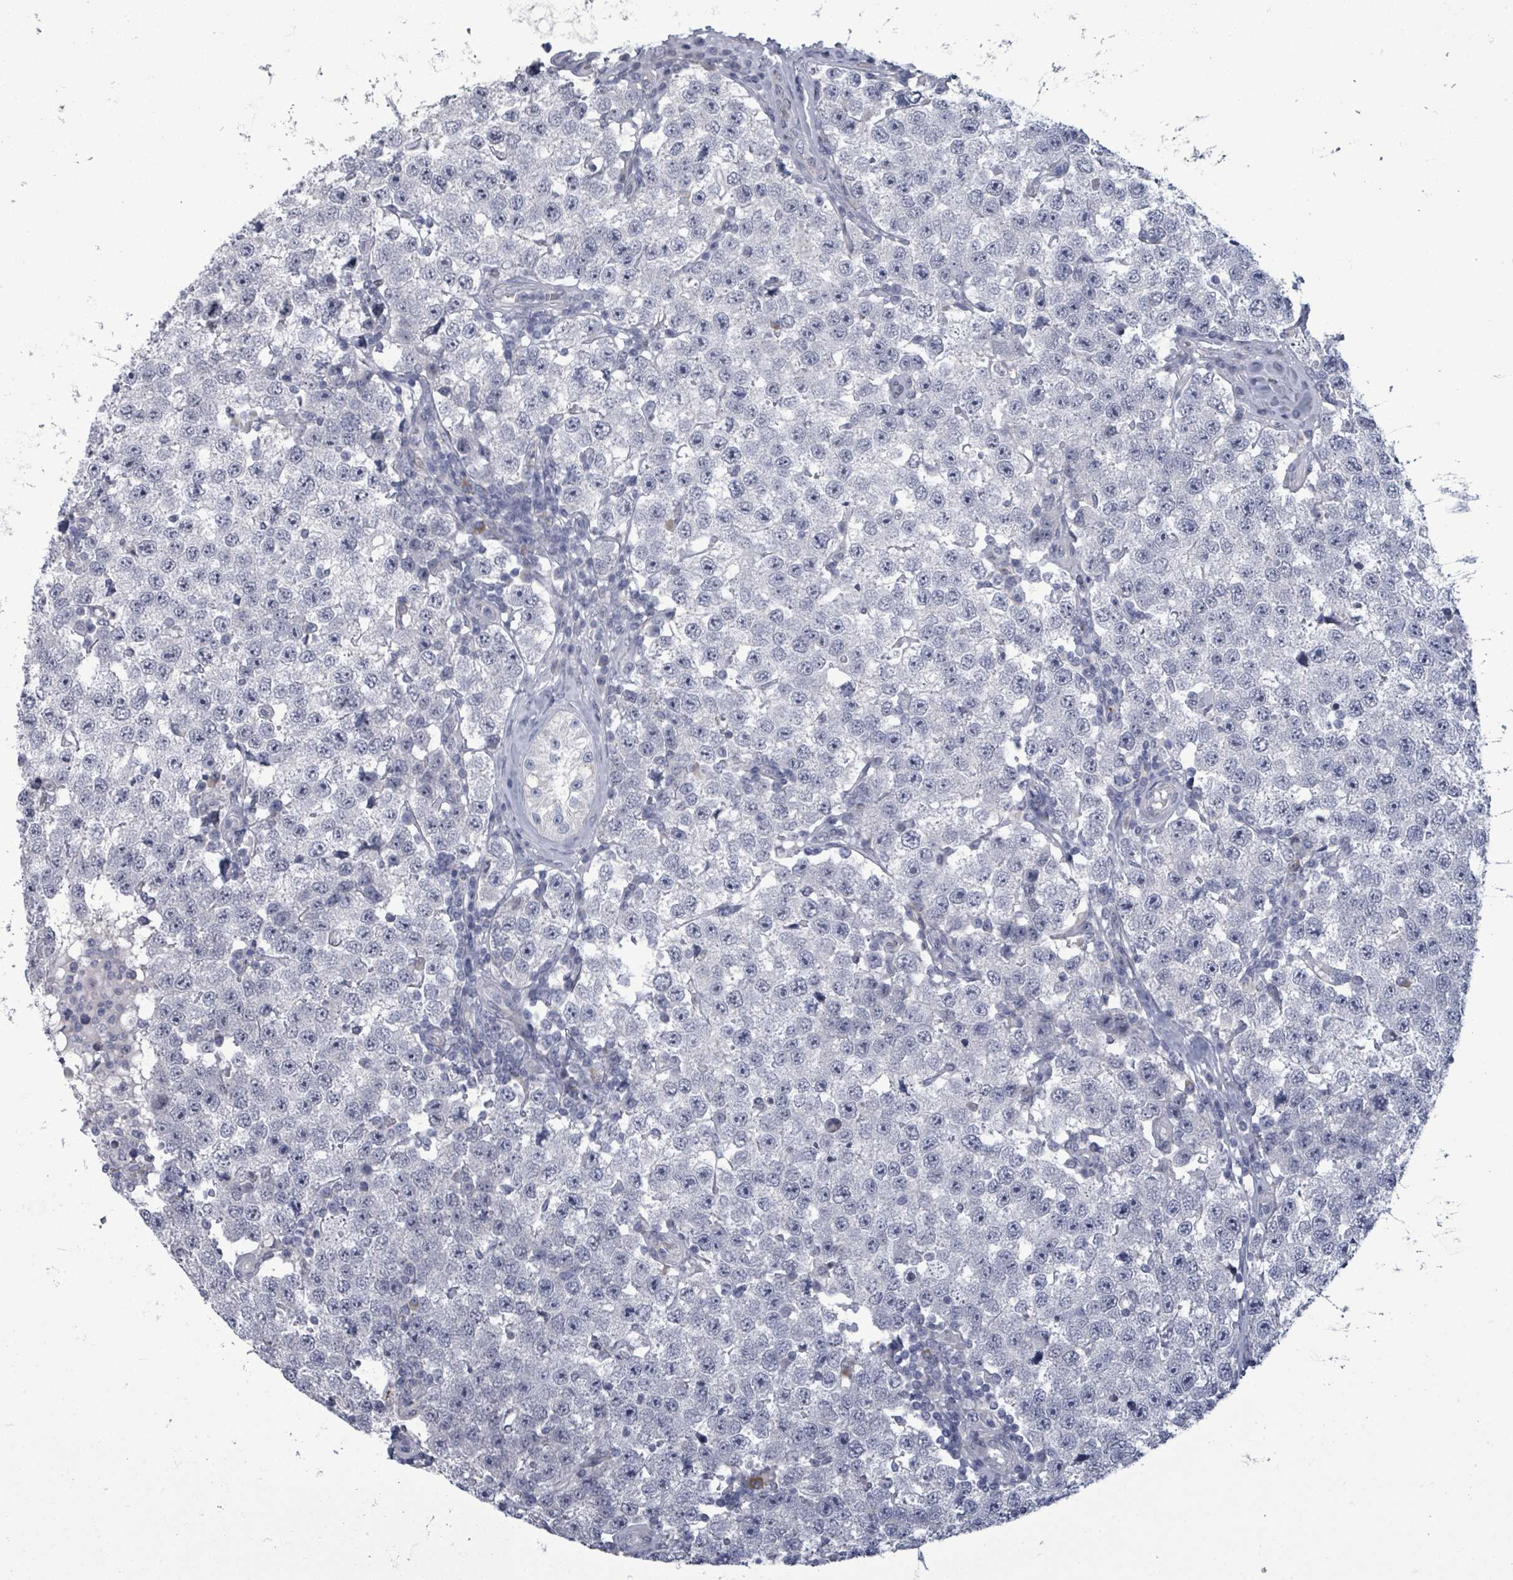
{"staining": {"intensity": "negative", "quantity": "none", "location": "none"}, "tissue": "testis cancer", "cell_type": "Tumor cells", "image_type": "cancer", "snomed": [{"axis": "morphology", "description": "Seminoma, NOS"}, {"axis": "topography", "description": "Testis"}], "caption": "Histopathology image shows no protein expression in tumor cells of testis cancer (seminoma) tissue.", "gene": "ASB12", "patient": {"sex": "male", "age": 34}}